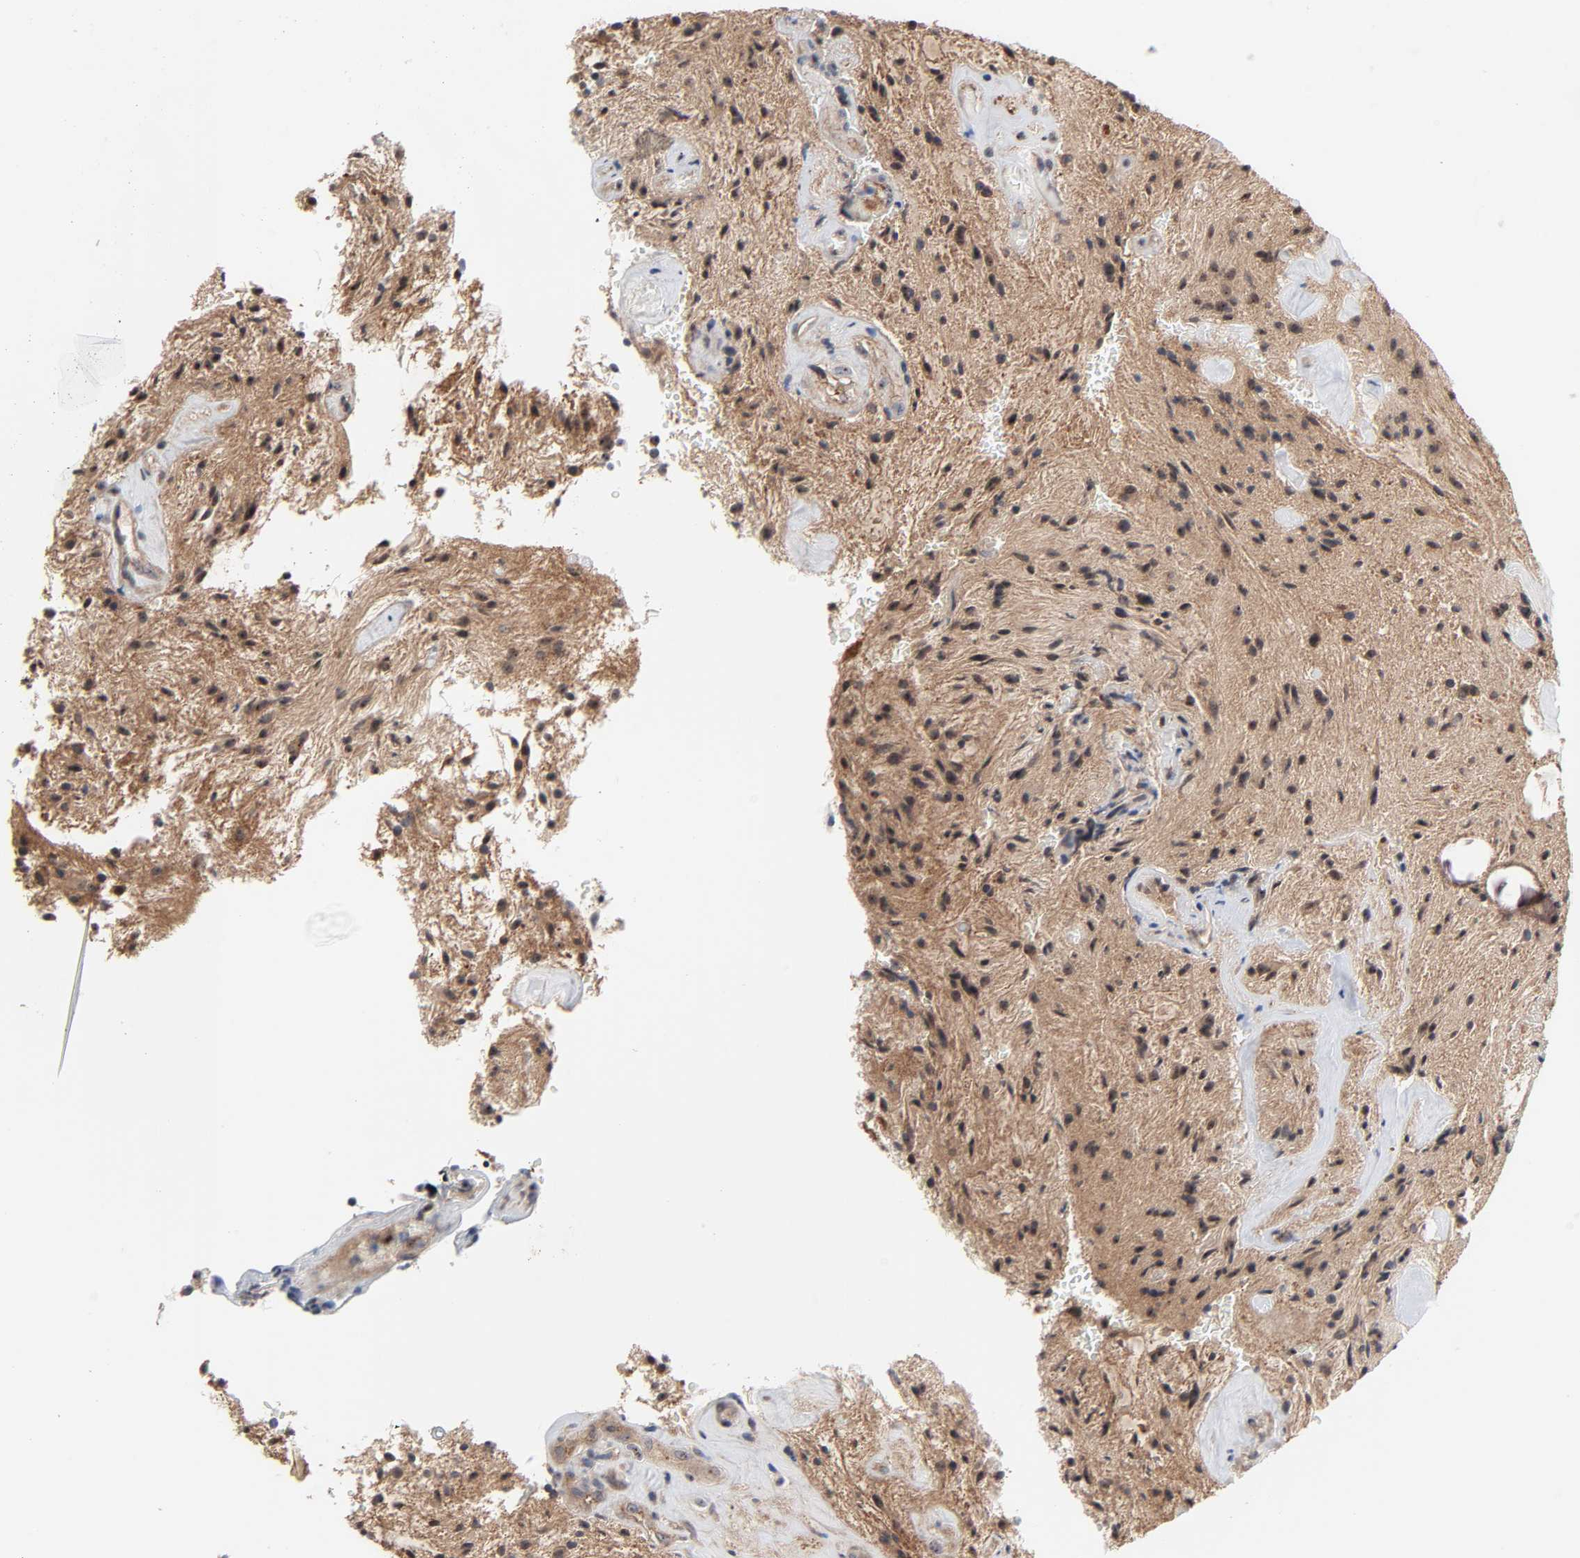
{"staining": {"intensity": "moderate", "quantity": ">75%", "location": "cytoplasmic/membranous,nuclear"}, "tissue": "glioma", "cell_type": "Tumor cells", "image_type": "cancer", "snomed": [{"axis": "morphology", "description": "Glioma, malignant, NOS"}, {"axis": "topography", "description": "Cerebellum"}], "caption": "Human glioma stained with a protein marker demonstrates moderate staining in tumor cells.", "gene": "DDX10", "patient": {"sex": "female", "age": 10}}